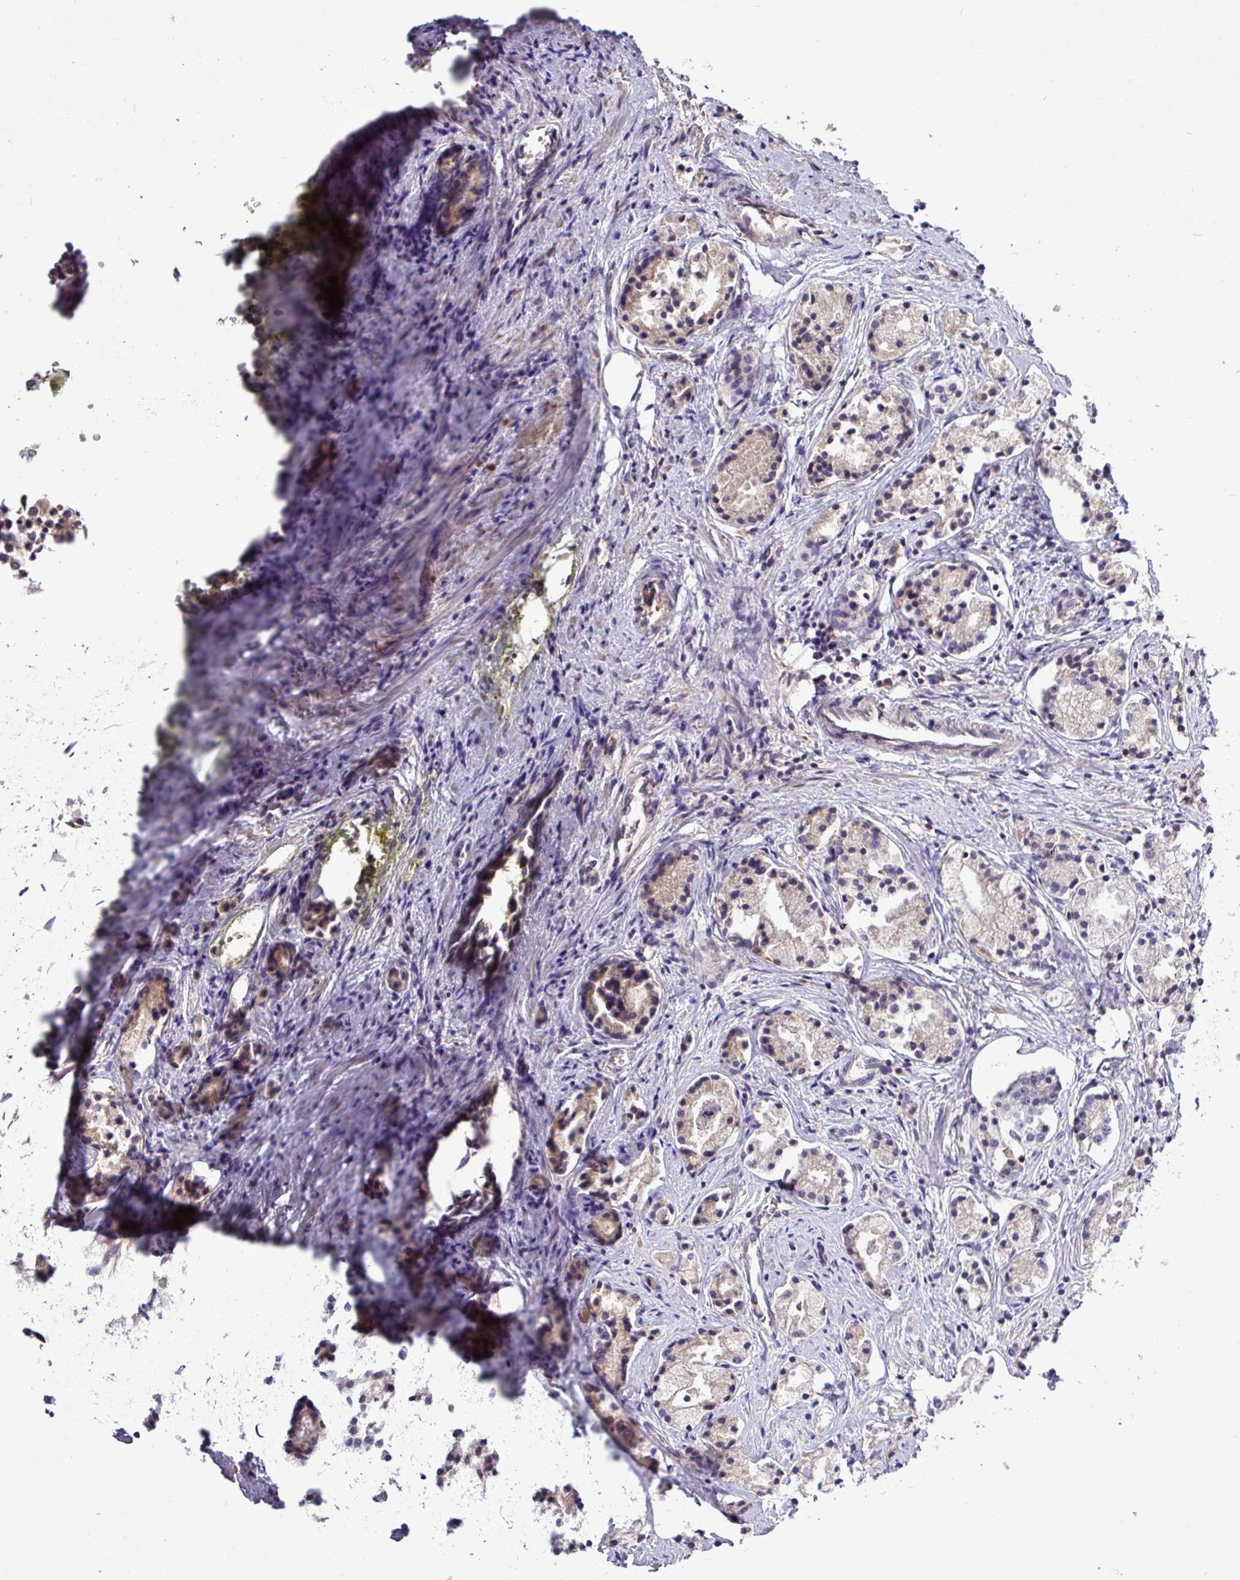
{"staining": {"intensity": "weak", "quantity": "<25%", "location": "cytoplasmic/membranous"}, "tissue": "prostate cancer", "cell_type": "Tumor cells", "image_type": "cancer", "snomed": [{"axis": "morphology", "description": "Adenocarcinoma, High grade"}, {"axis": "topography", "description": "Prostate"}], "caption": "The immunohistochemistry (IHC) micrograph has no significant expression in tumor cells of prostate cancer (high-grade adenocarcinoma) tissue. (DAB immunohistochemistry visualized using brightfield microscopy, high magnification).", "gene": "TMEM62", "patient": {"sex": "male", "age": 69}}